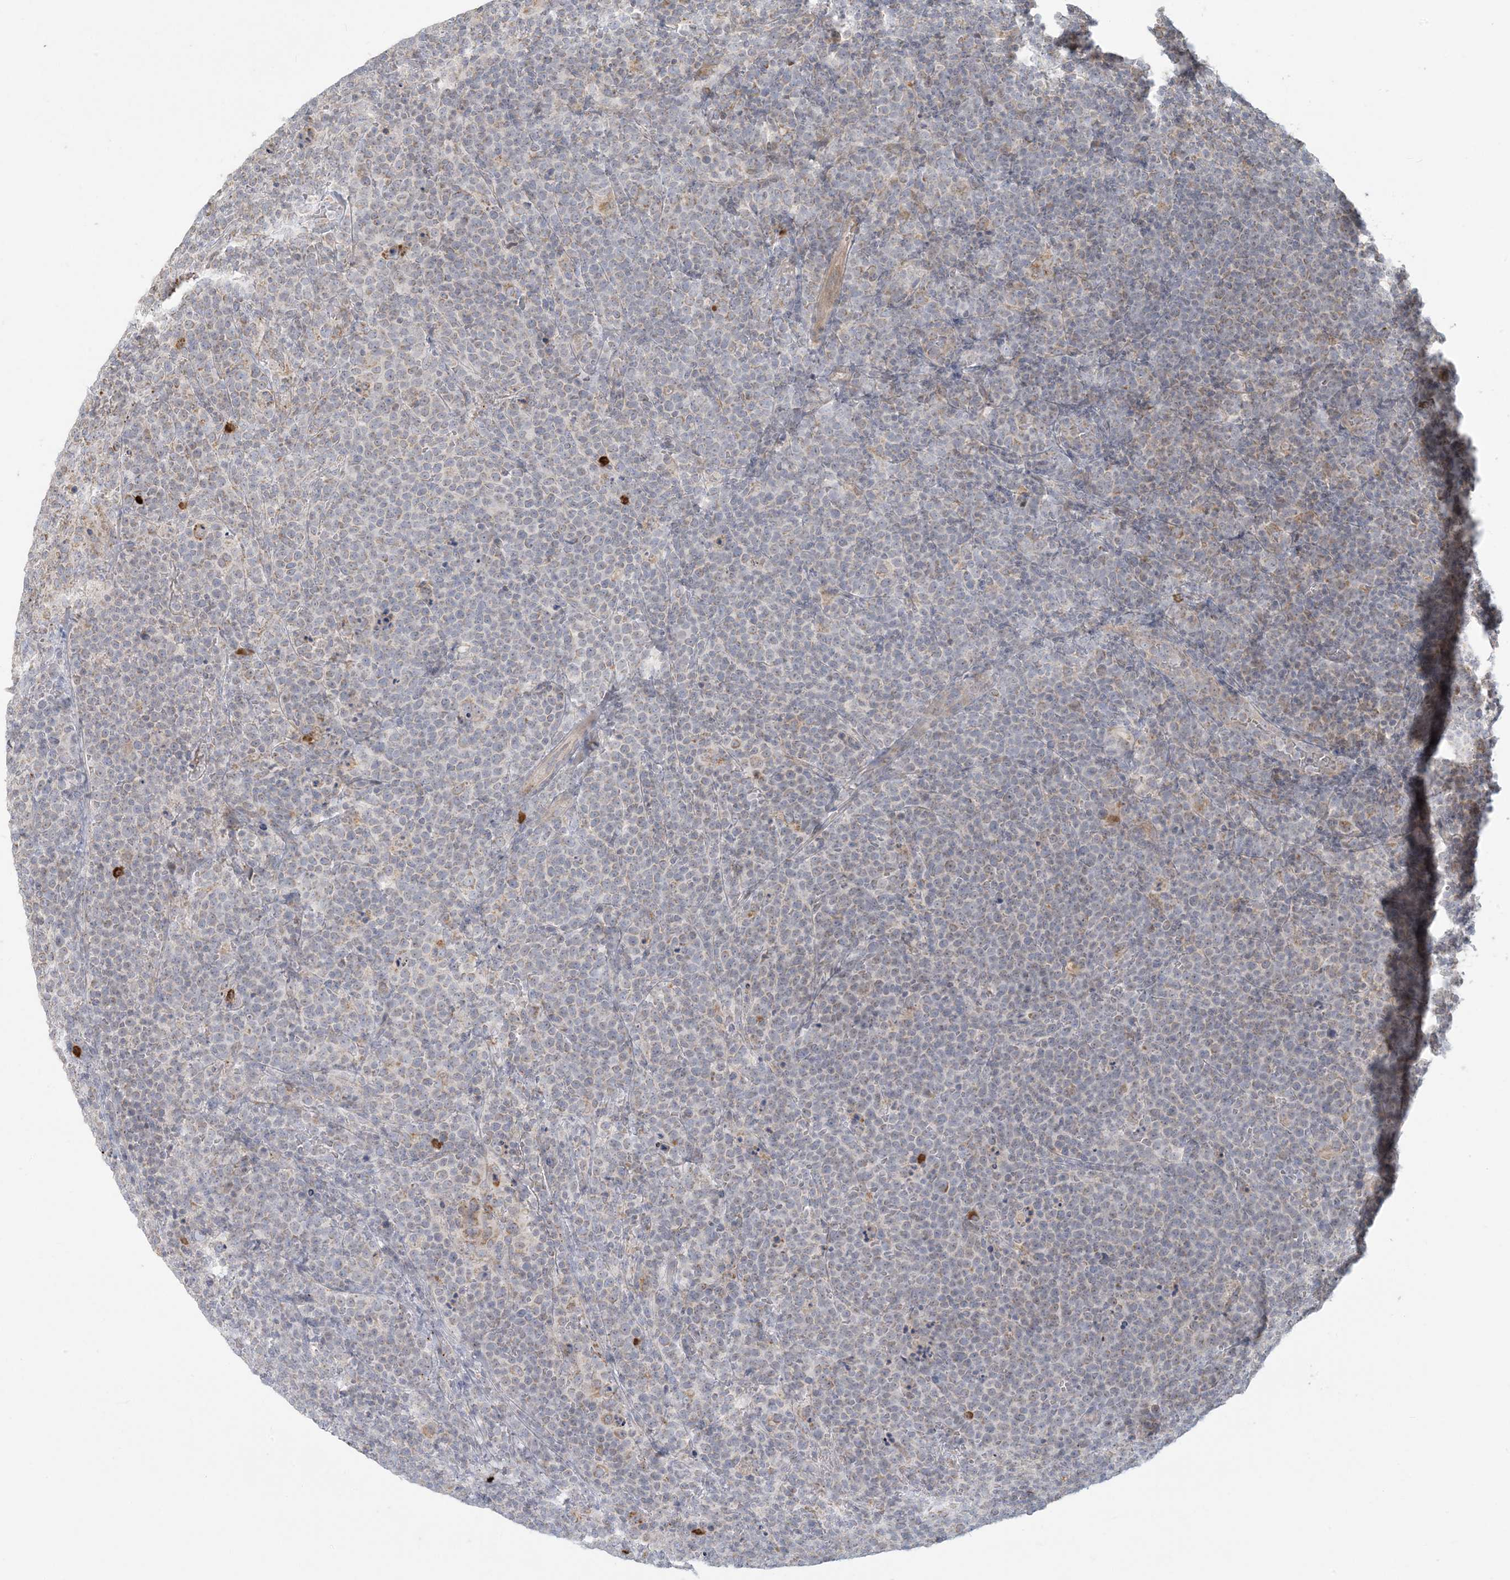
{"staining": {"intensity": "negative", "quantity": "none", "location": "none"}, "tissue": "lymphoma", "cell_type": "Tumor cells", "image_type": "cancer", "snomed": [{"axis": "morphology", "description": "Malignant lymphoma, non-Hodgkin's type, High grade"}, {"axis": "topography", "description": "Lymph node"}], "caption": "Immunohistochemical staining of human malignant lymphoma, non-Hodgkin's type (high-grade) exhibits no significant positivity in tumor cells. (DAB (3,3'-diaminobenzidine) IHC visualized using brightfield microscopy, high magnification).", "gene": "MCAT", "patient": {"sex": "male", "age": 61}}